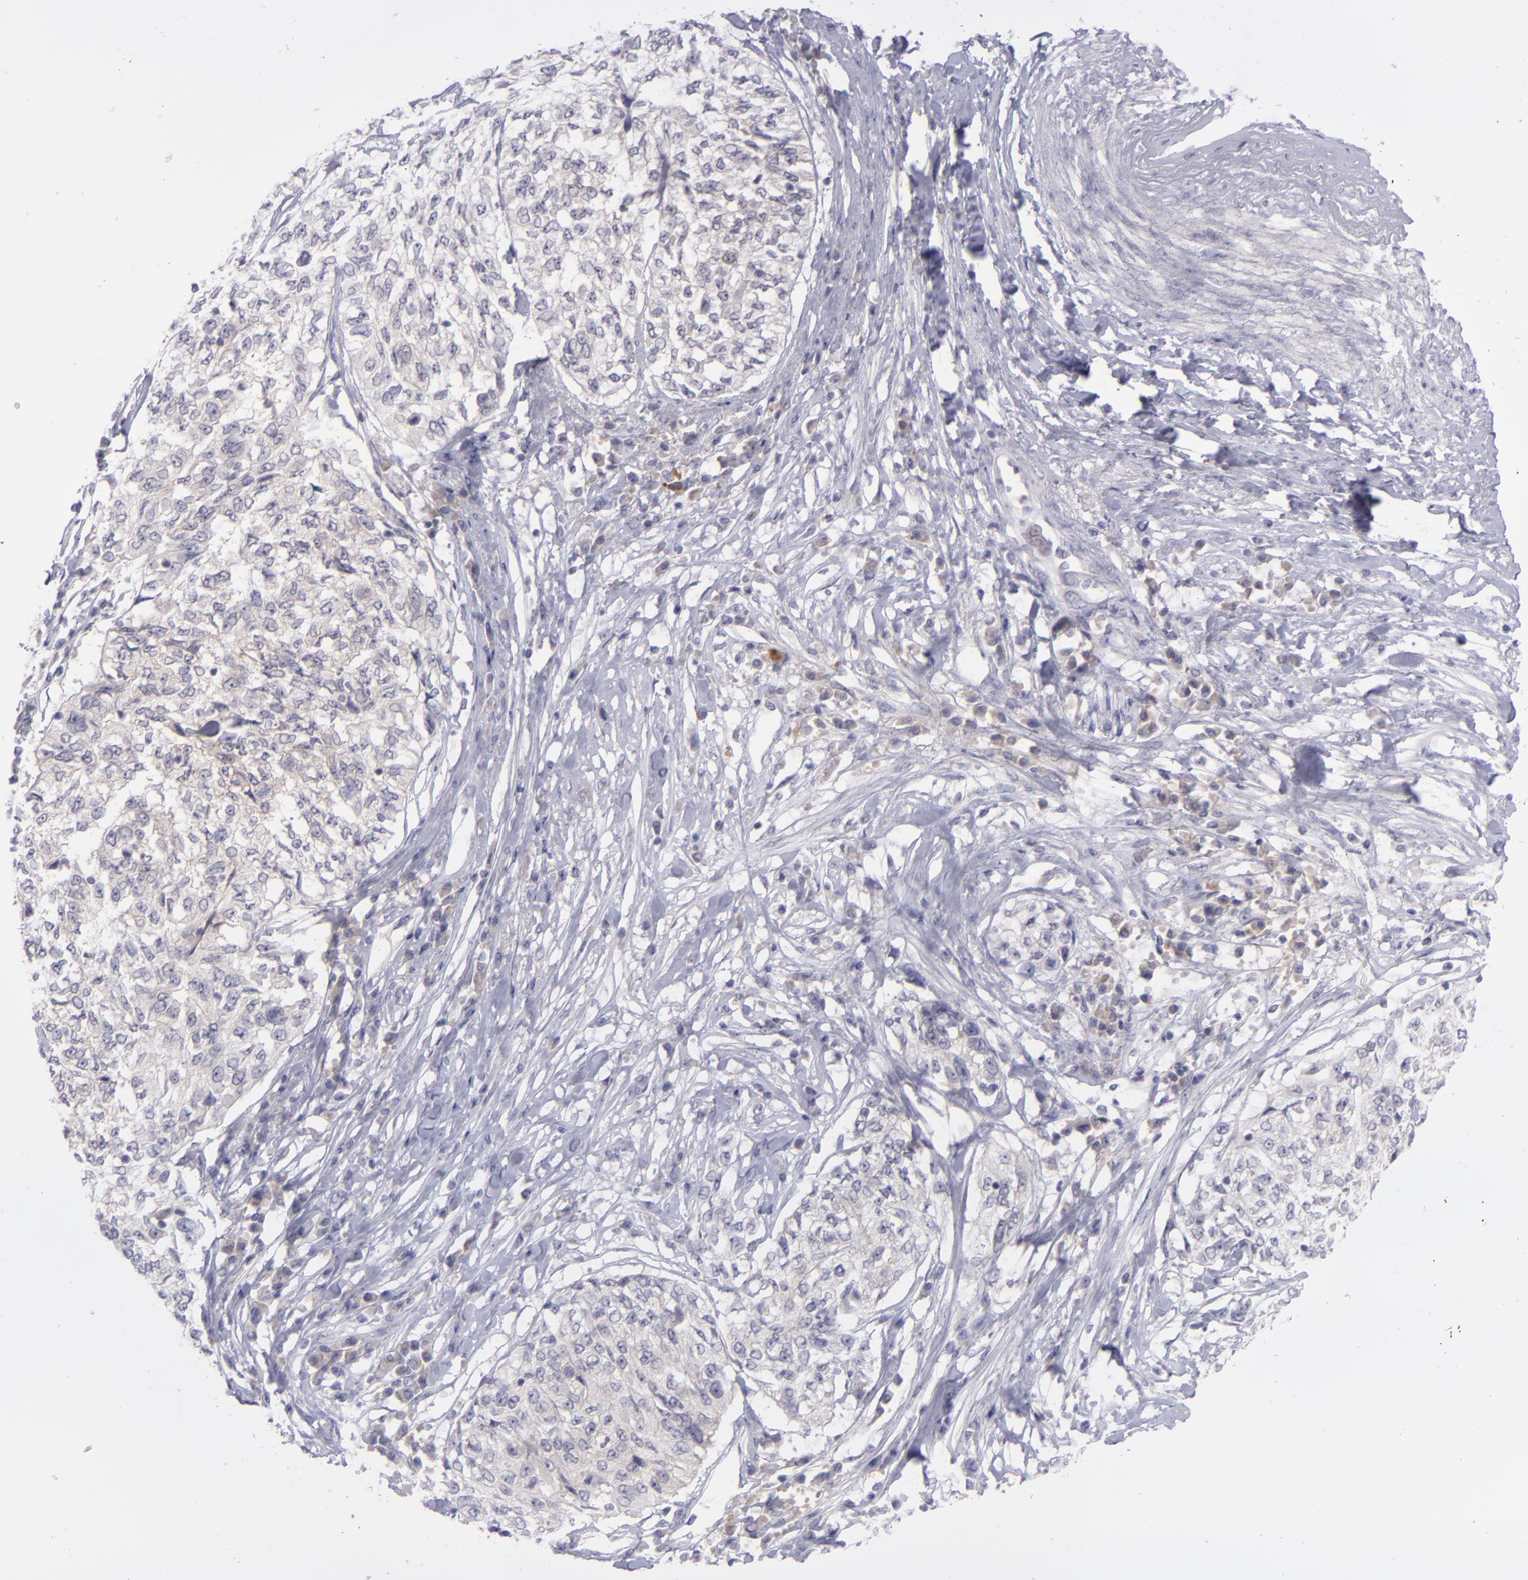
{"staining": {"intensity": "negative", "quantity": "none", "location": "none"}, "tissue": "cervical cancer", "cell_type": "Tumor cells", "image_type": "cancer", "snomed": [{"axis": "morphology", "description": "Squamous cell carcinoma, NOS"}, {"axis": "topography", "description": "Cervix"}], "caption": "Tumor cells are negative for protein expression in human squamous cell carcinoma (cervical).", "gene": "EVPL", "patient": {"sex": "female", "age": 57}}